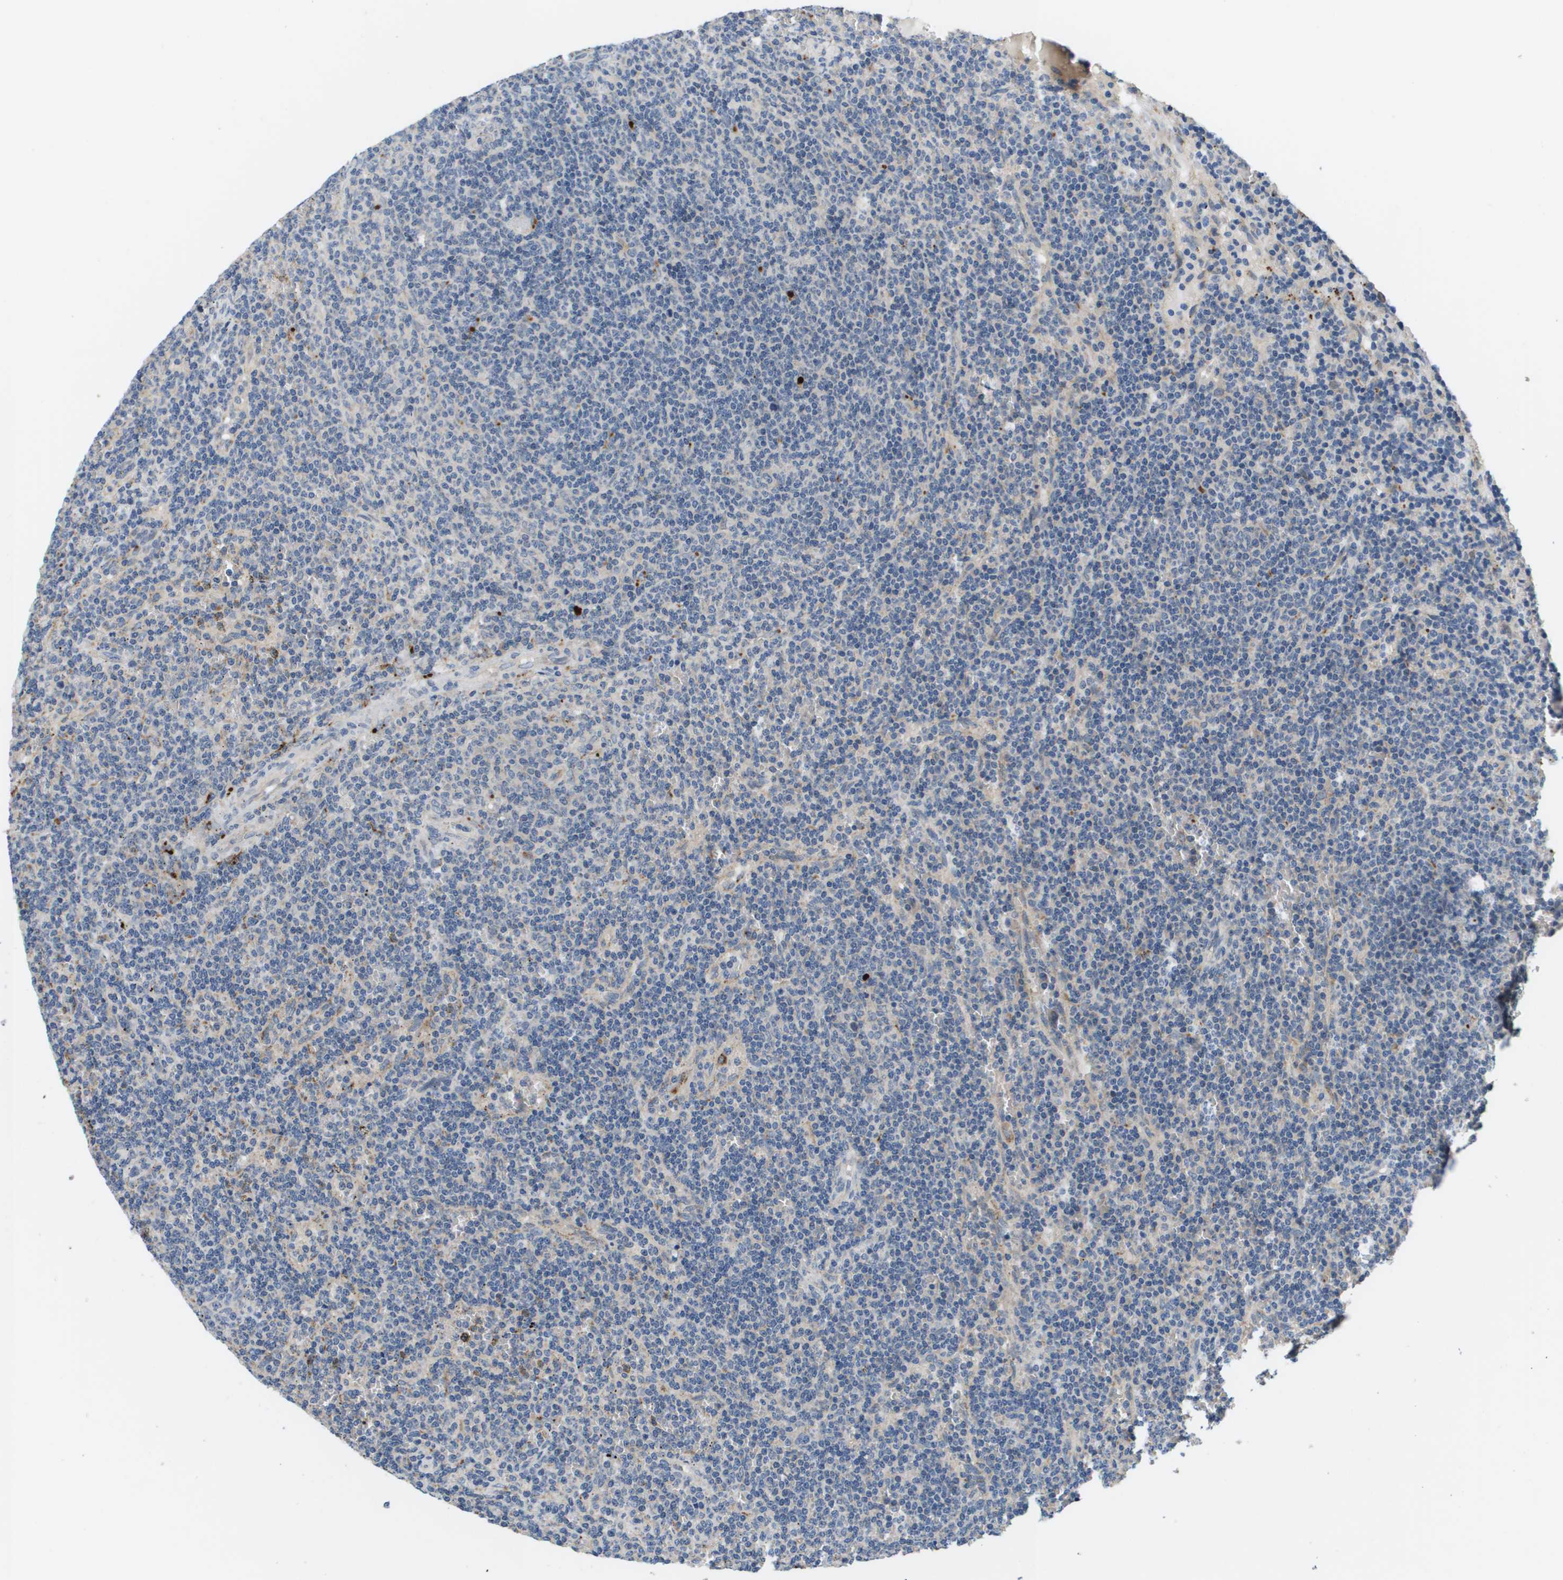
{"staining": {"intensity": "negative", "quantity": "none", "location": "none"}, "tissue": "lymphoma", "cell_type": "Tumor cells", "image_type": "cancer", "snomed": [{"axis": "morphology", "description": "Malignant lymphoma, non-Hodgkin's type, Low grade"}, {"axis": "topography", "description": "Spleen"}], "caption": "Tumor cells are negative for brown protein staining in malignant lymphoma, non-Hodgkin's type (low-grade).", "gene": "SLC25A20", "patient": {"sex": "female", "age": 50}}